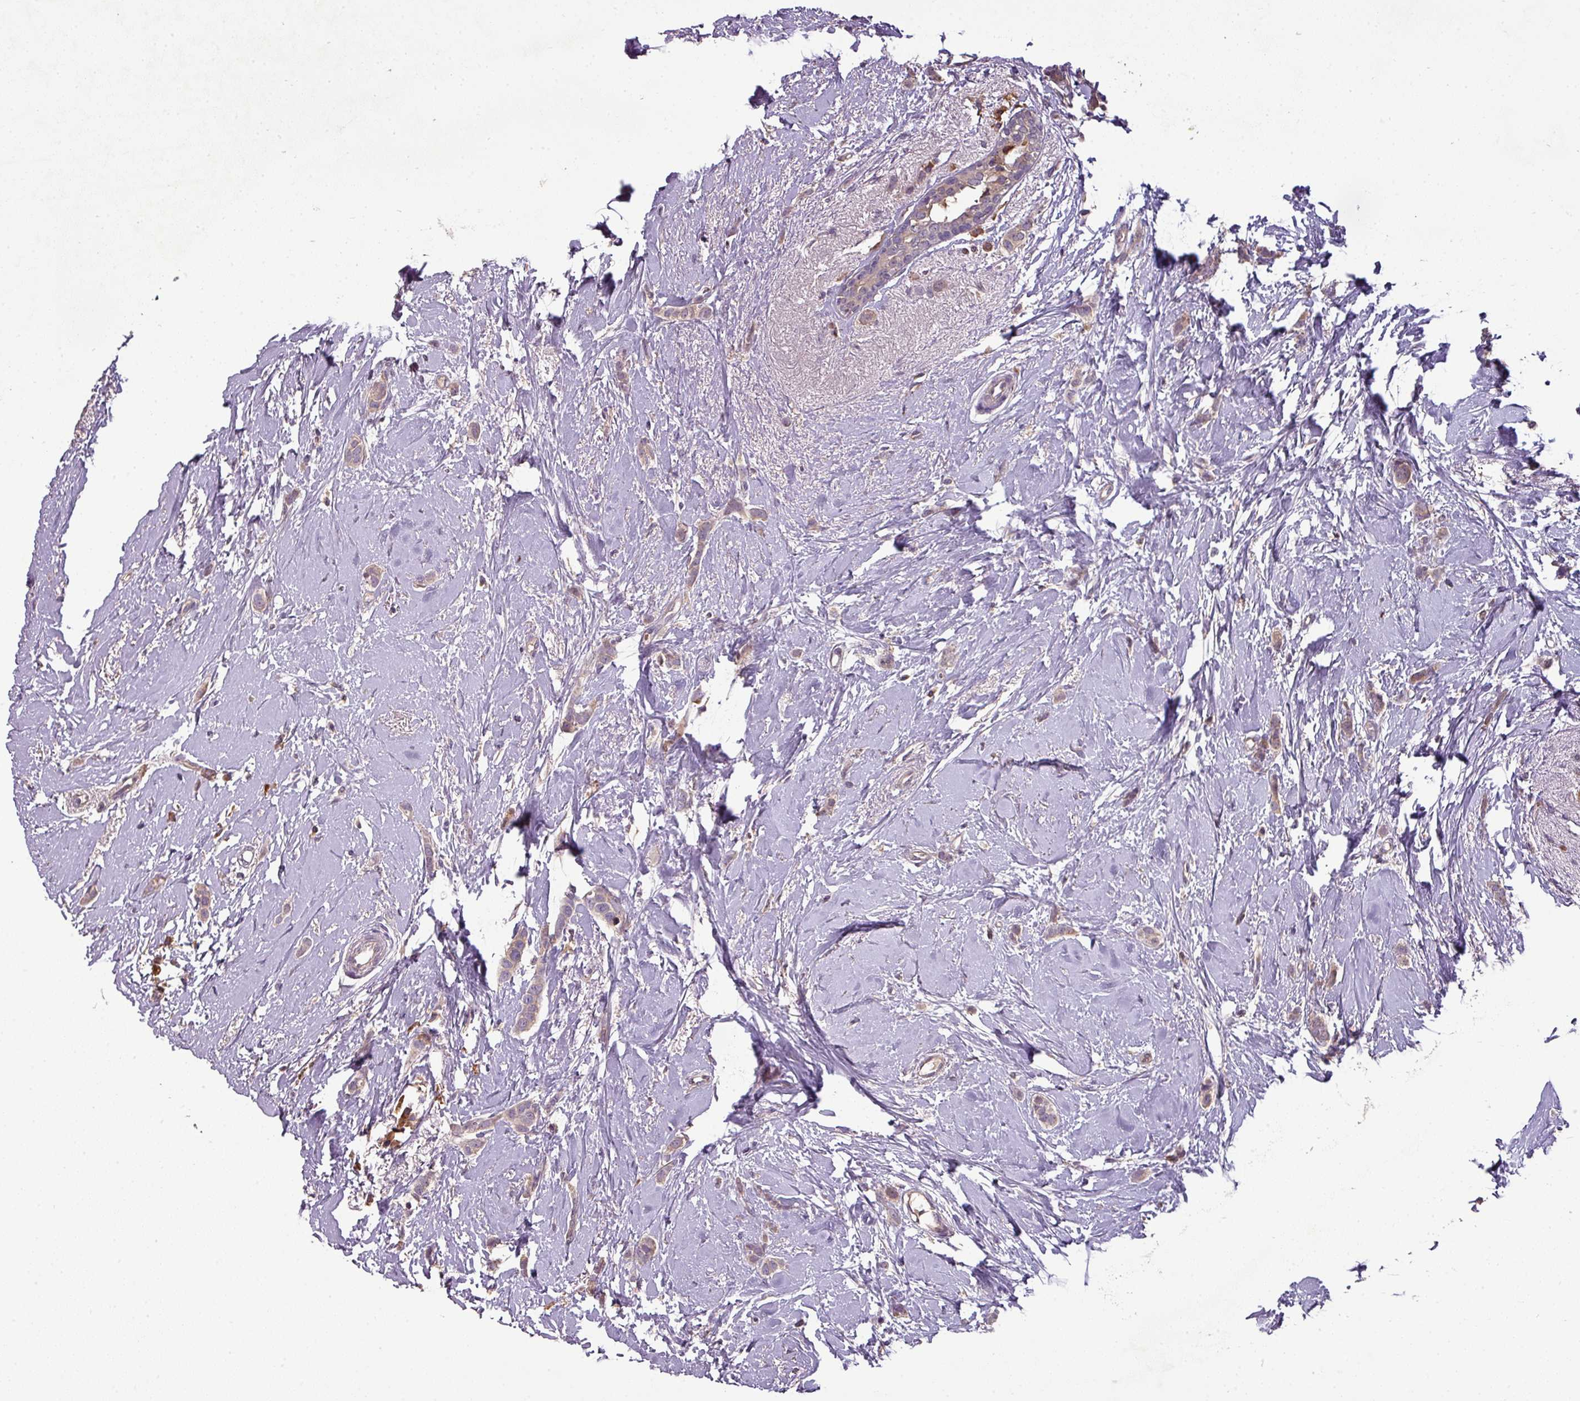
{"staining": {"intensity": "weak", "quantity": "<25%", "location": "cytoplasmic/membranous"}, "tissue": "breast cancer", "cell_type": "Tumor cells", "image_type": "cancer", "snomed": [{"axis": "morphology", "description": "Duct carcinoma"}, {"axis": "topography", "description": "Breast"}], "caption": "The immunohistochemistry image has no significant staining in tumor cells of breast cancer (intraductal carcinoma) tissue.", "gene": "SPCS3", "patient": {"sex": "female", "age": 72}}